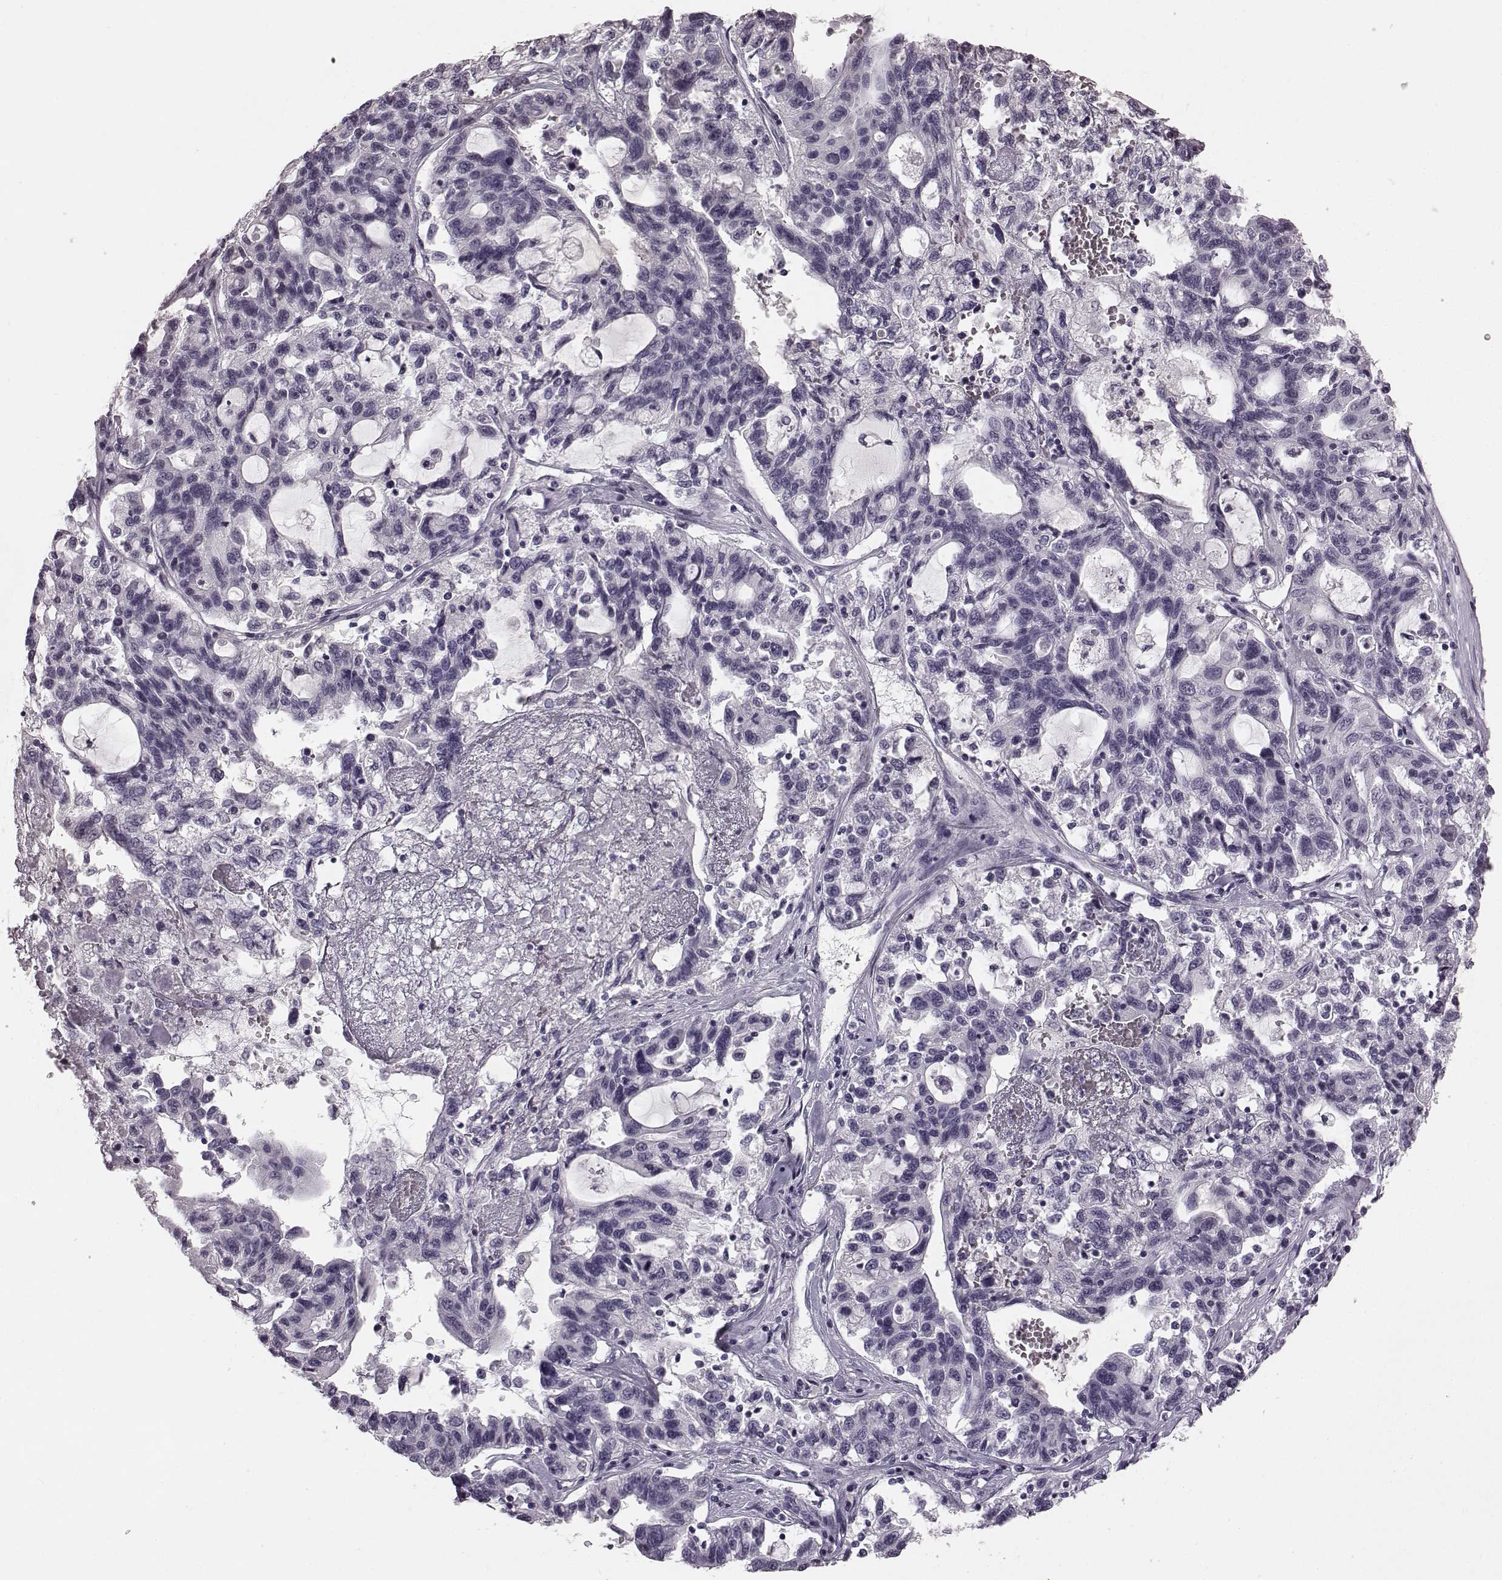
{"staining": {"intensity": "negative", "quantity": "none", "location": "none"}, "tissue": "liver cancer", "cell_type": "Tumor cells", "image_type": "cancer", "snomed": [{"axis": "morphology", "description": "Adenocarcinoma, NOS"}, {"axis": "morphology", "description": "Cholangiocarcinoma"}, {"axis": "topography", "description": "Liver"}], "caption": "High magnification brightfield microscopy of liver adenocarcinoma stained with DAB (brown) and counterstained with hematoxylin (blue): tumor cells show no significant expression. (DAB immunohistochemistry (IHC) visualized using brightfield microscopy, high magnification).", "gene": "TMPRSS15", "patient": {"sex": "male", "age": 64}}